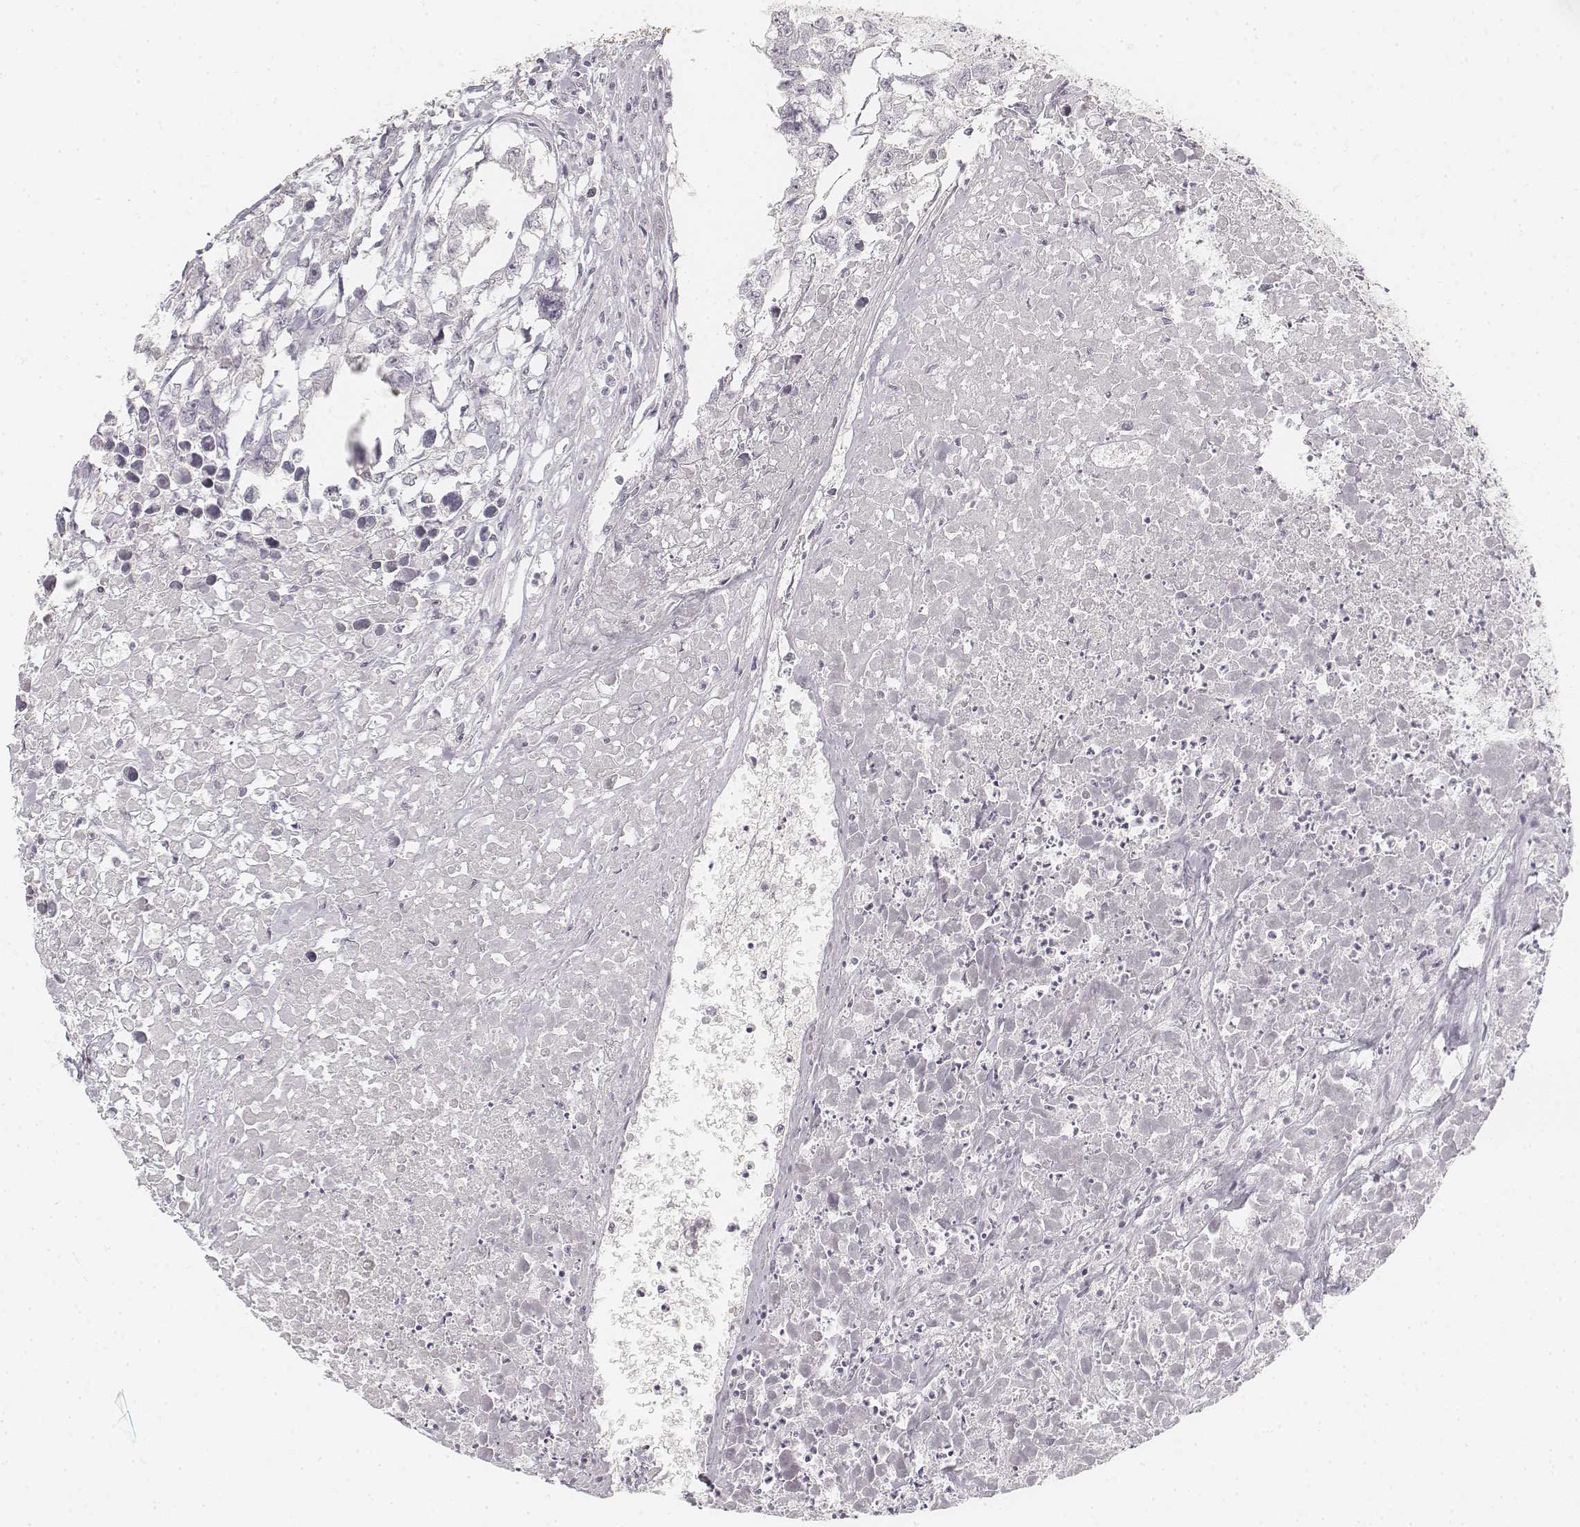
{"staining": {"intensity": "negative", "quantity": "none", "location": "none"}, "tissue": "testis cancer", "cell_type": "Tumor cells", "image_type": "cancer", "snomed": [{"axis": "morphology", "description": "Carcinoma, Embryonal, NOS"}, {"axis": "morphology", "description": "Teratoma, malignant, NOS"}, {"axis": "topography", "description": "Testis"}], "caption": "A photomicrograph of testis cancer (embryonal carcinoma) stained for a protein displays no brown staining in tumor cells.", "gene": "DSG4", "patient": {"sex": "male", "age": 44}}